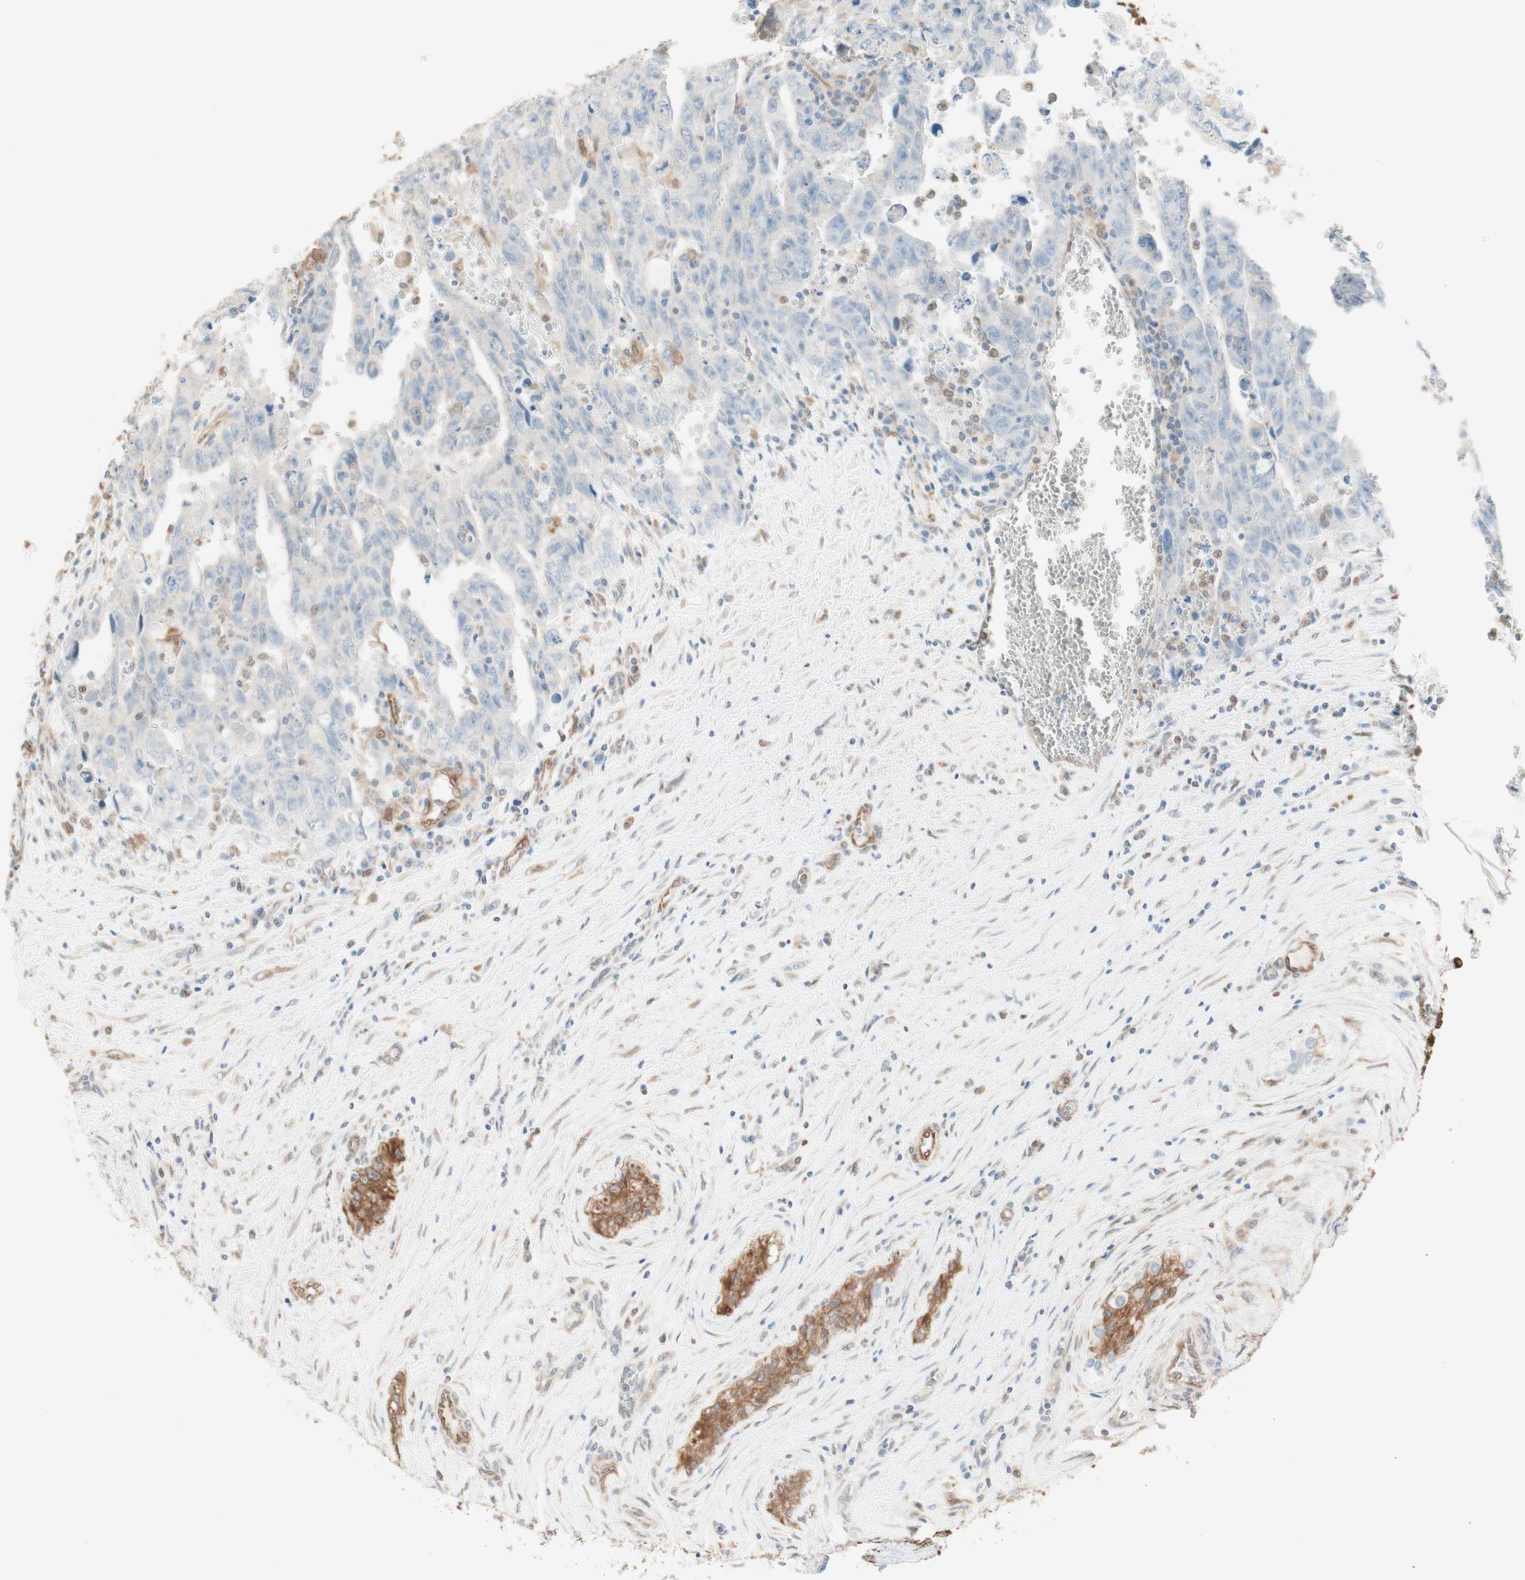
{"staining": {"intensity": "negative", "quantity": "none", "location": "none"}, "tissue": "testis cancer", "cell_type": "Tumor cells", "image_type": "cancer", "snomed": [{"axis": "morphology", "description": "Carcinoma, Embryonal, NOS"}, {"axis": "topography", "description": "Testis"}], "caption": "The photomicrograph demonstrates no staining of tumor cells in testis embryonal carcinoma.", "gene": "COMT", "patient": {"sex": "male", "age": 28}}